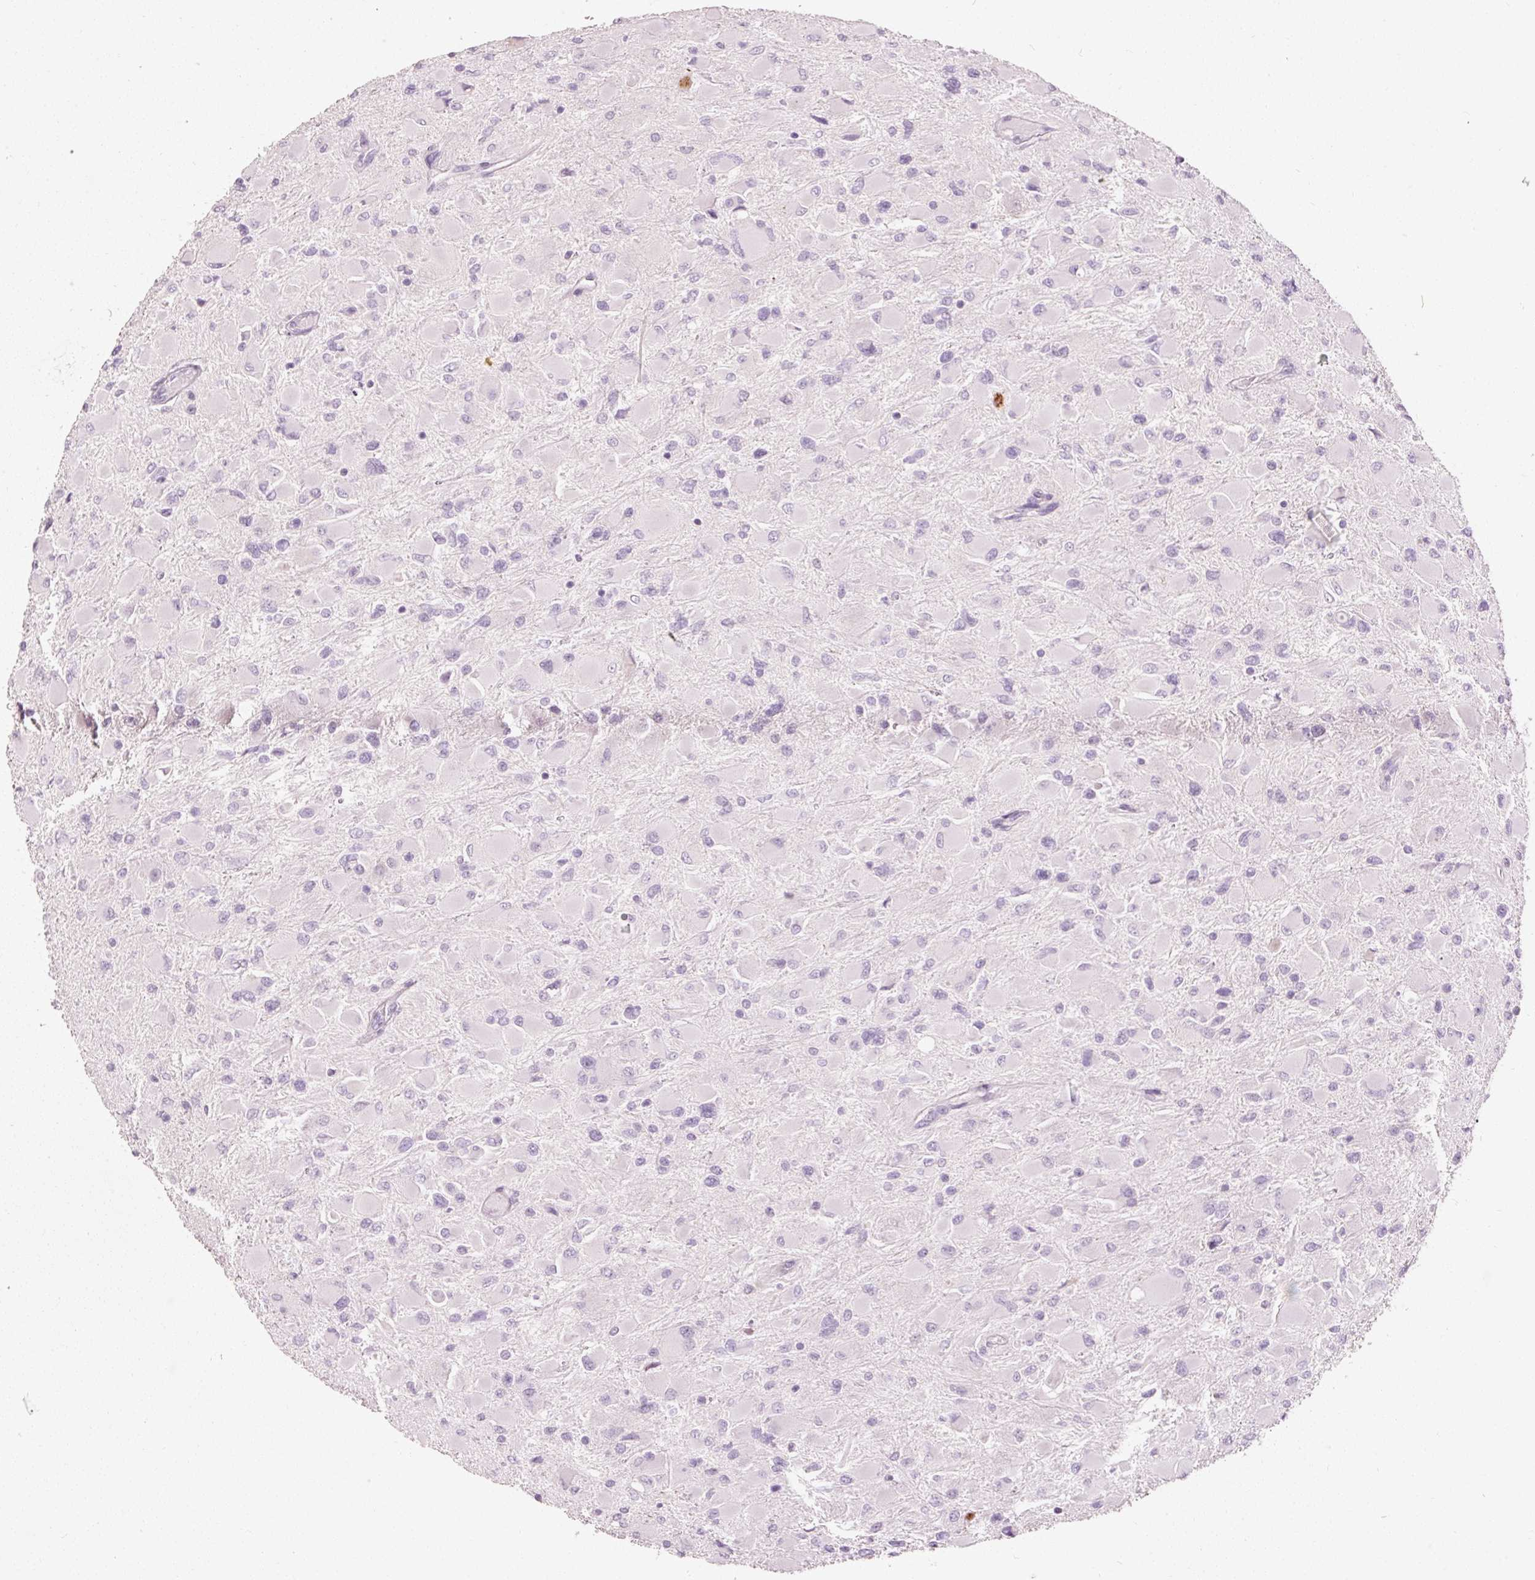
{"staining": {"intensity": "negative", "quantity": "none", "location": "none"}, "tissue": "glioma", "cell_type": "Tumor cells", "image_type": "cancer", "snomed": [{"axis": "morphology", "description": "Glioma, malignant, High grade"}, {"axis": "topography", "description": "Cerebral cortex"}], "caption": "A micrograph of human malignant glioma (high-grade) is negative for staining in tumor cells.", "gene": "MUC5AC", "patient": {"sex": "female", "age": 36}}